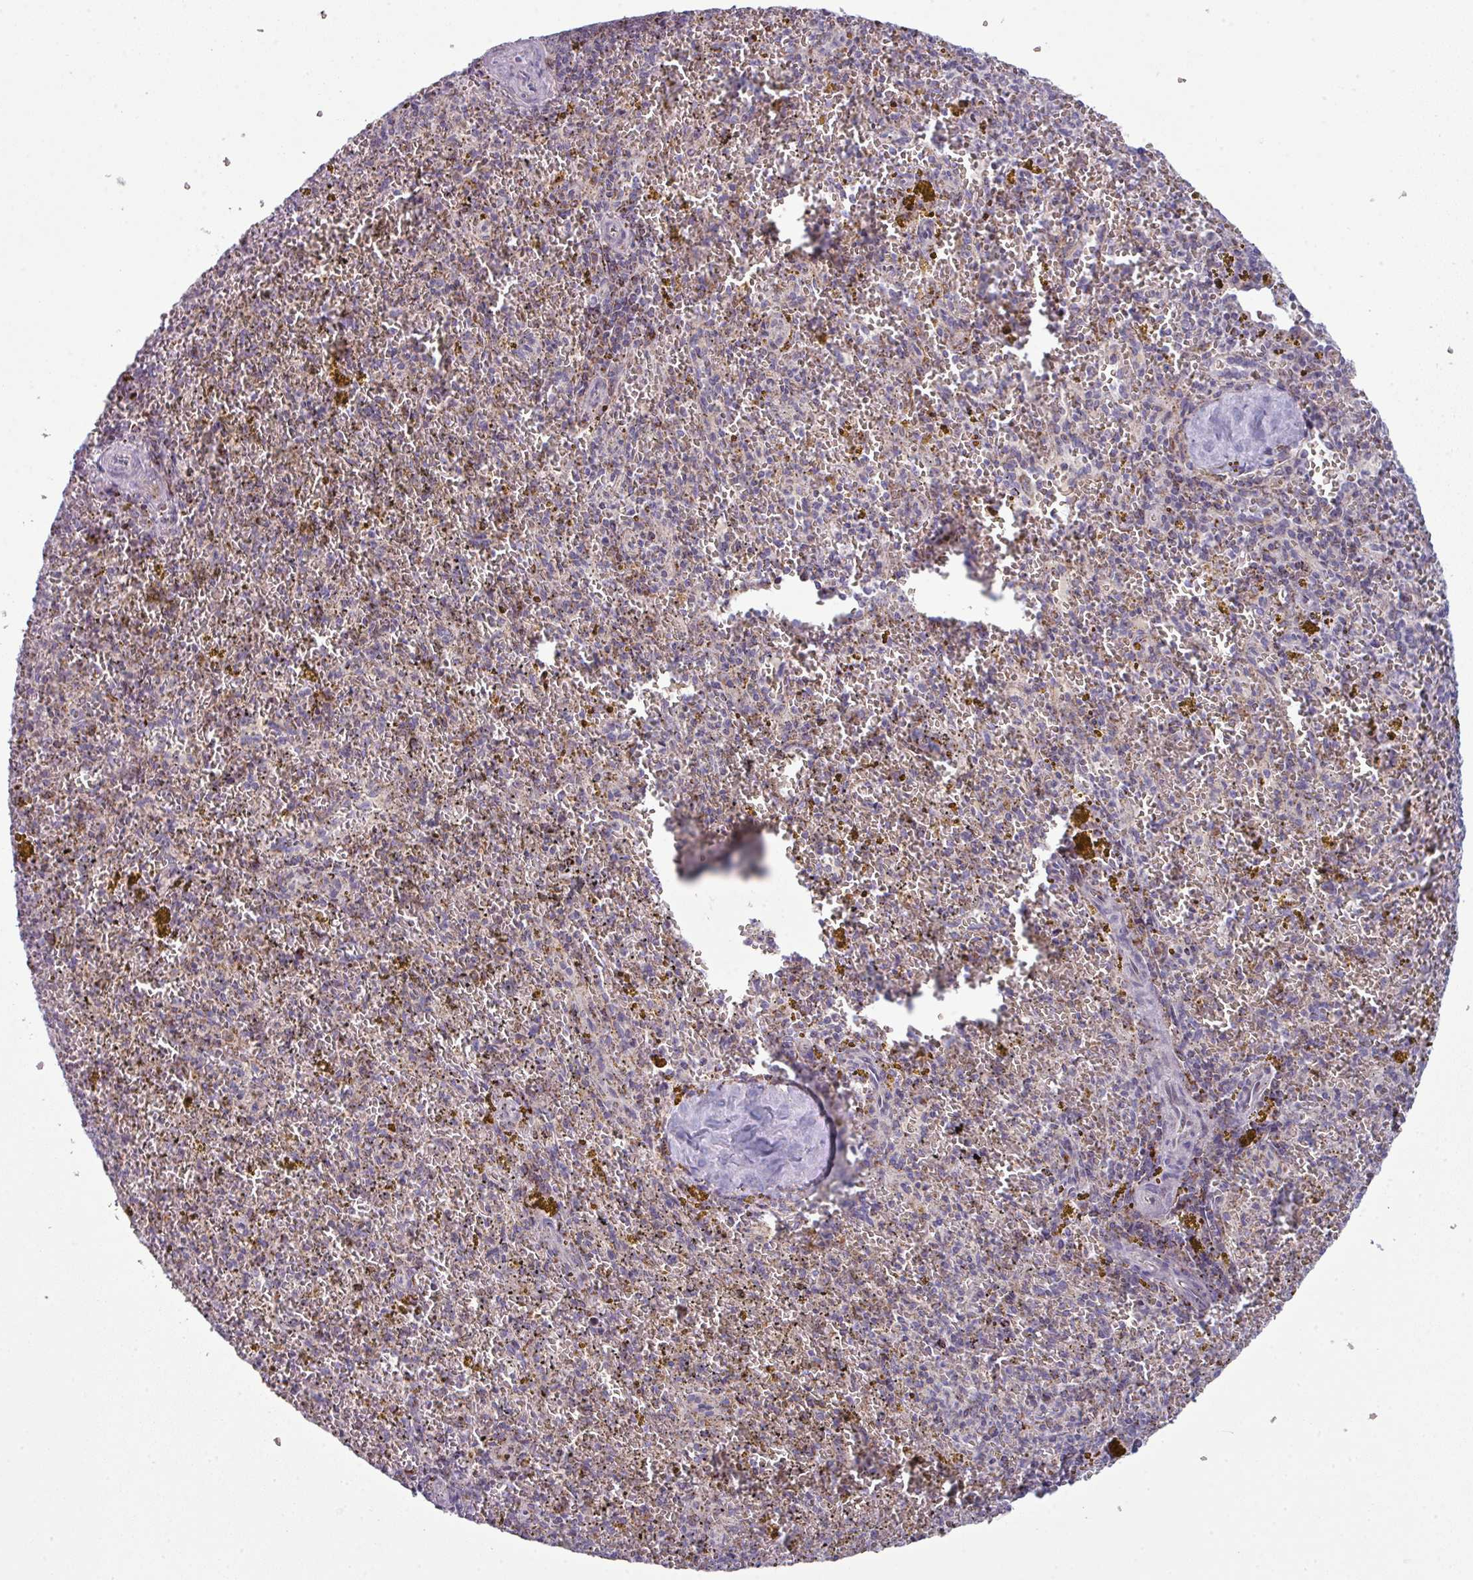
{"staining": {"intensity": "moderate", "quantity": "25%-75%", "location": "cytoplasmic/membranous"}, "tissue": "spleen", "cell_type": "Cells in red pulp", "image_type": "normal", "snomed": [{"axis": "morphology", "description": "Normal tissue, NOS"}, {"axis": "topography", "description": "Spleen"}], "caption": "Immunohistochemistry (IHC) micrograph of unremarkable spleen: spleen stained using immunohistochemistry shows medium levels of moderate protein expression localized specifically in the cytoplasmic/membranous of cells in red pulp, appearing as a cytoplasmic/membranous brown color.", "gene": "ZNF615", "patient": {"sex": "male", "age": 57}}